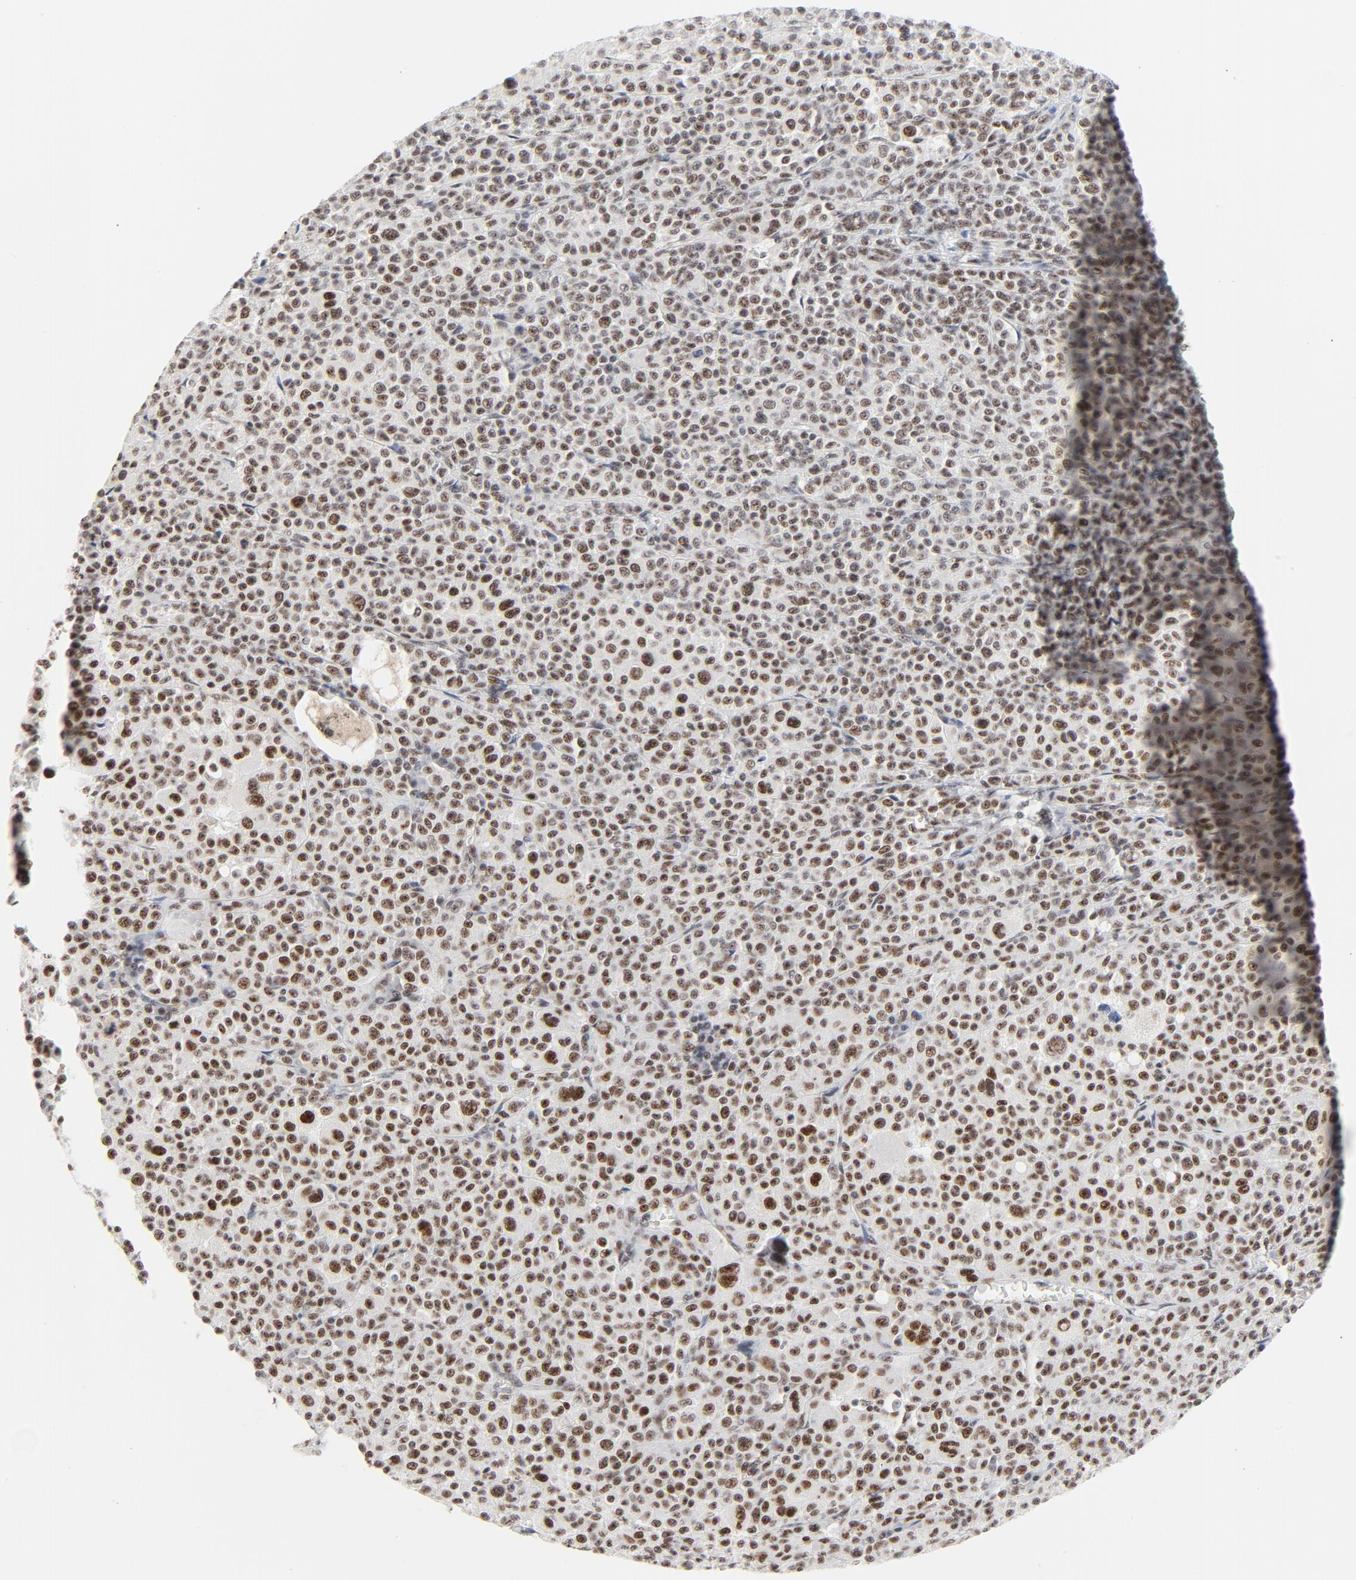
{"staining": {"intensity": "moderate", "quantity": ">75%", "location": "nuclear"}, "tissue": "melanoma", "cell_type": "Tumor cells", "image_type": "cancer", "snomed": [{"axis": "morphology", "description": "Malignant melanoma, Metastatic site"}, {"axis": "topography", "description": "Skin"}], "caption": "High-magnification brightfield microscopy of melanoma stained with DAB (brown) and counterstained with hematoxylin (blue). tumor cells exhibit moderate nuclear expression is identified in about>75% of cells.", "gene": "GTF2H1", "patient": {"sex": "female", "age": 74}}